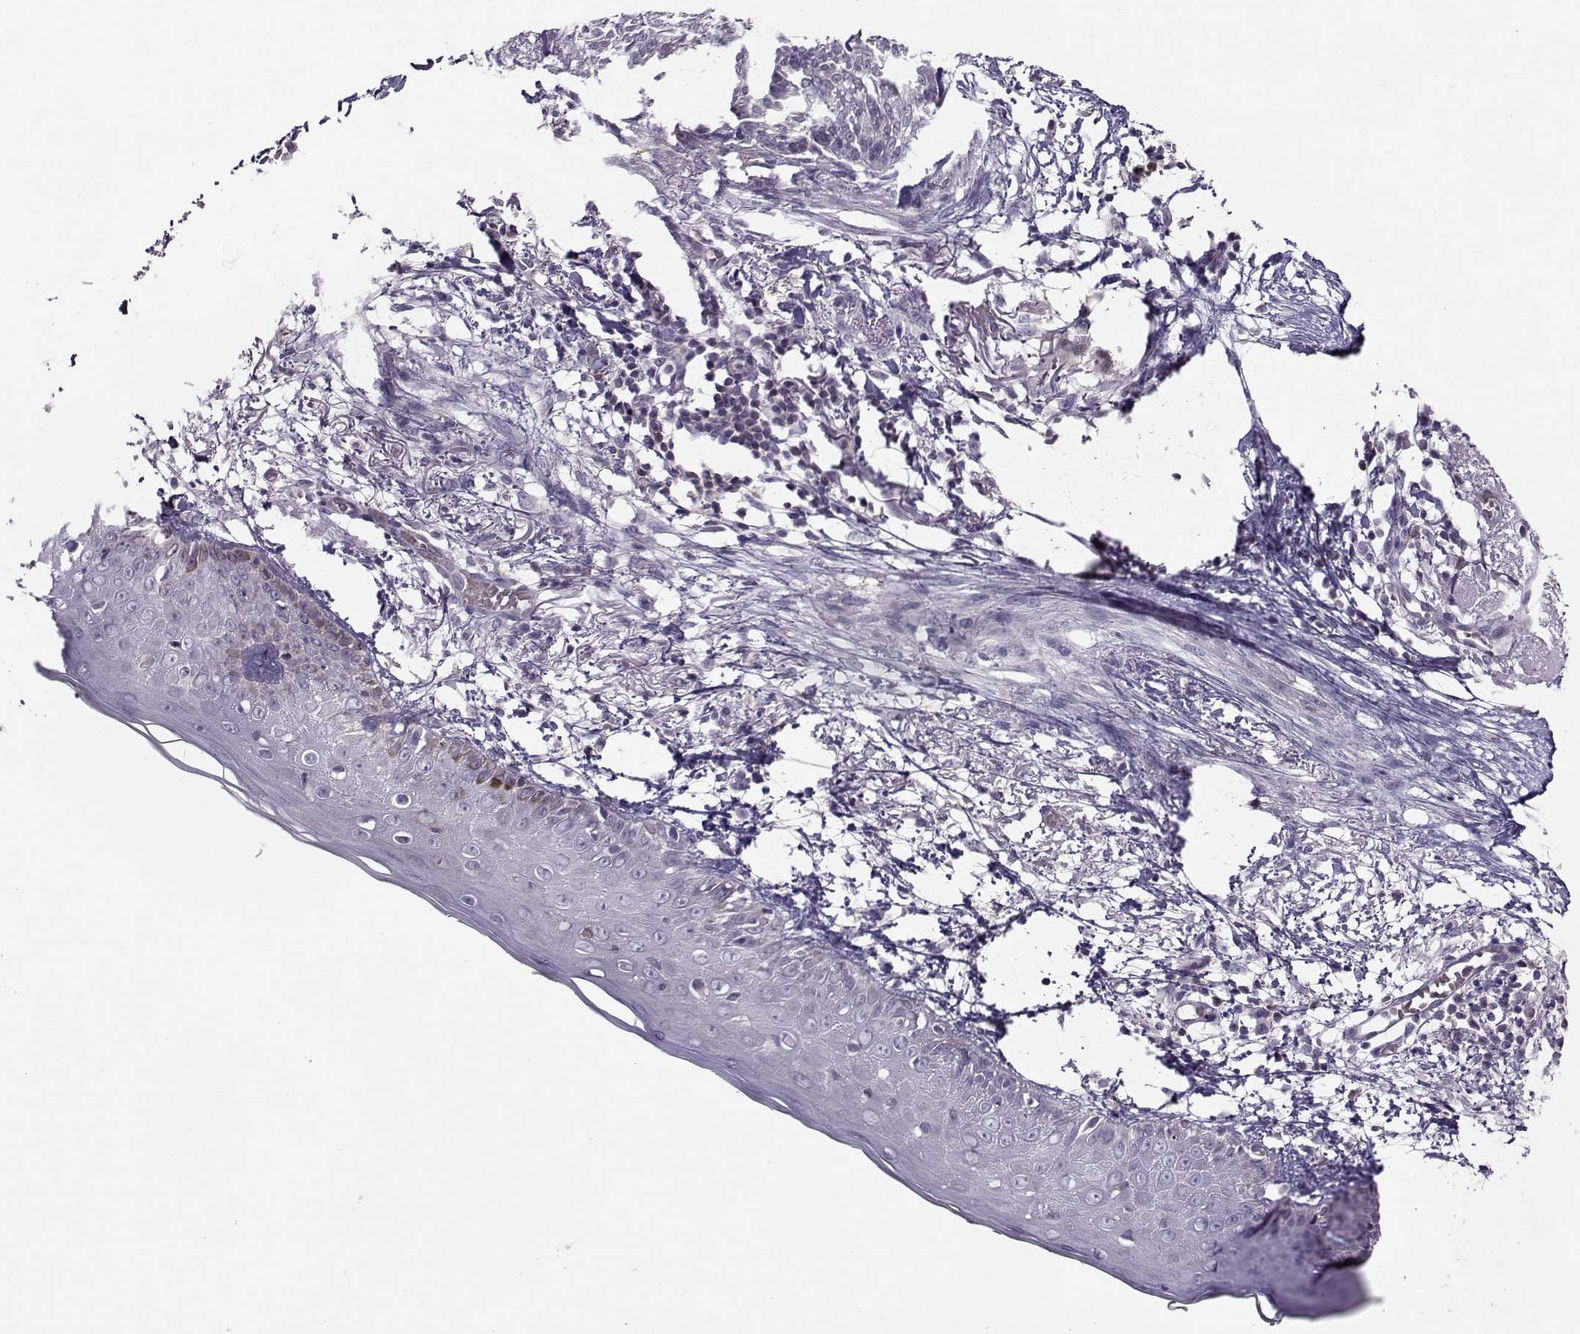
{"staining": {"intensity": "negative", "quantity": "none", "location": "none"}, "tissue": "skin cancer", "cell_type": "Tumor cells", "image_type": "cancer", "snomed": [{"axis": "morphology", "description": "Normal tissue, NOS"}, {"axis": "morphology", "description": "Basal cell carcinoma"}, {"axis": "topography", "description": "Skin"}], "caption": "Human skin basal cell carcinoma stained for a protein using IHC exhibits no positivity in tumor cells.", "gene": "PGK1", "patient": {"sex": "male", "age": 84}}